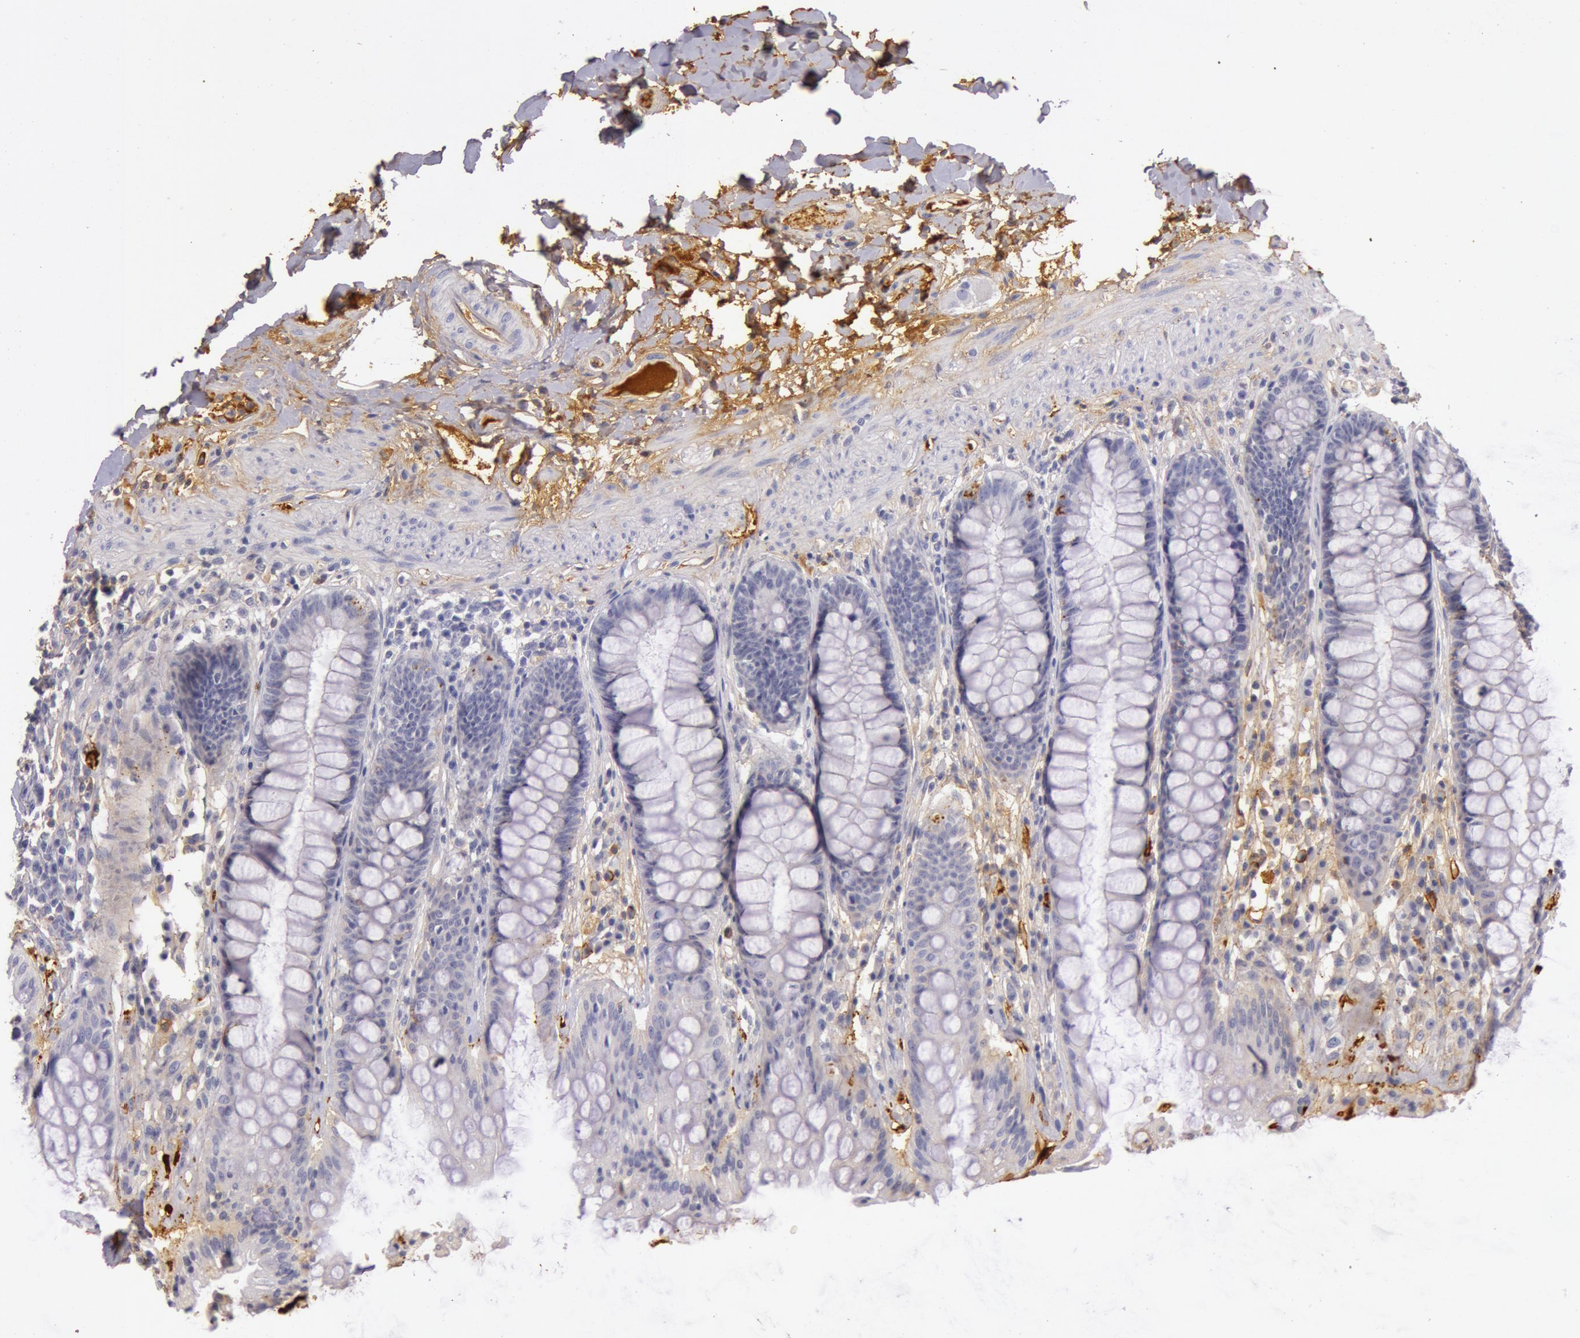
{"staining": {"intensity": "weak", "quantity": "<25%", "location": "cytoplasmic/membranous"}, "tissue": "rectum", "cell_type": "Glandular cells", "image_type": "normal", "snomed": [{"axis": "morphology", "description": "Normal tissue, NOS"}, {"axis": "topography", "description": "Rectum"}], "caption": "Rectum stained for a protein using IHC displays no expression glandular cells.", "gene": "C4BPA", "patient": {"sex": "female", "age": 46}}